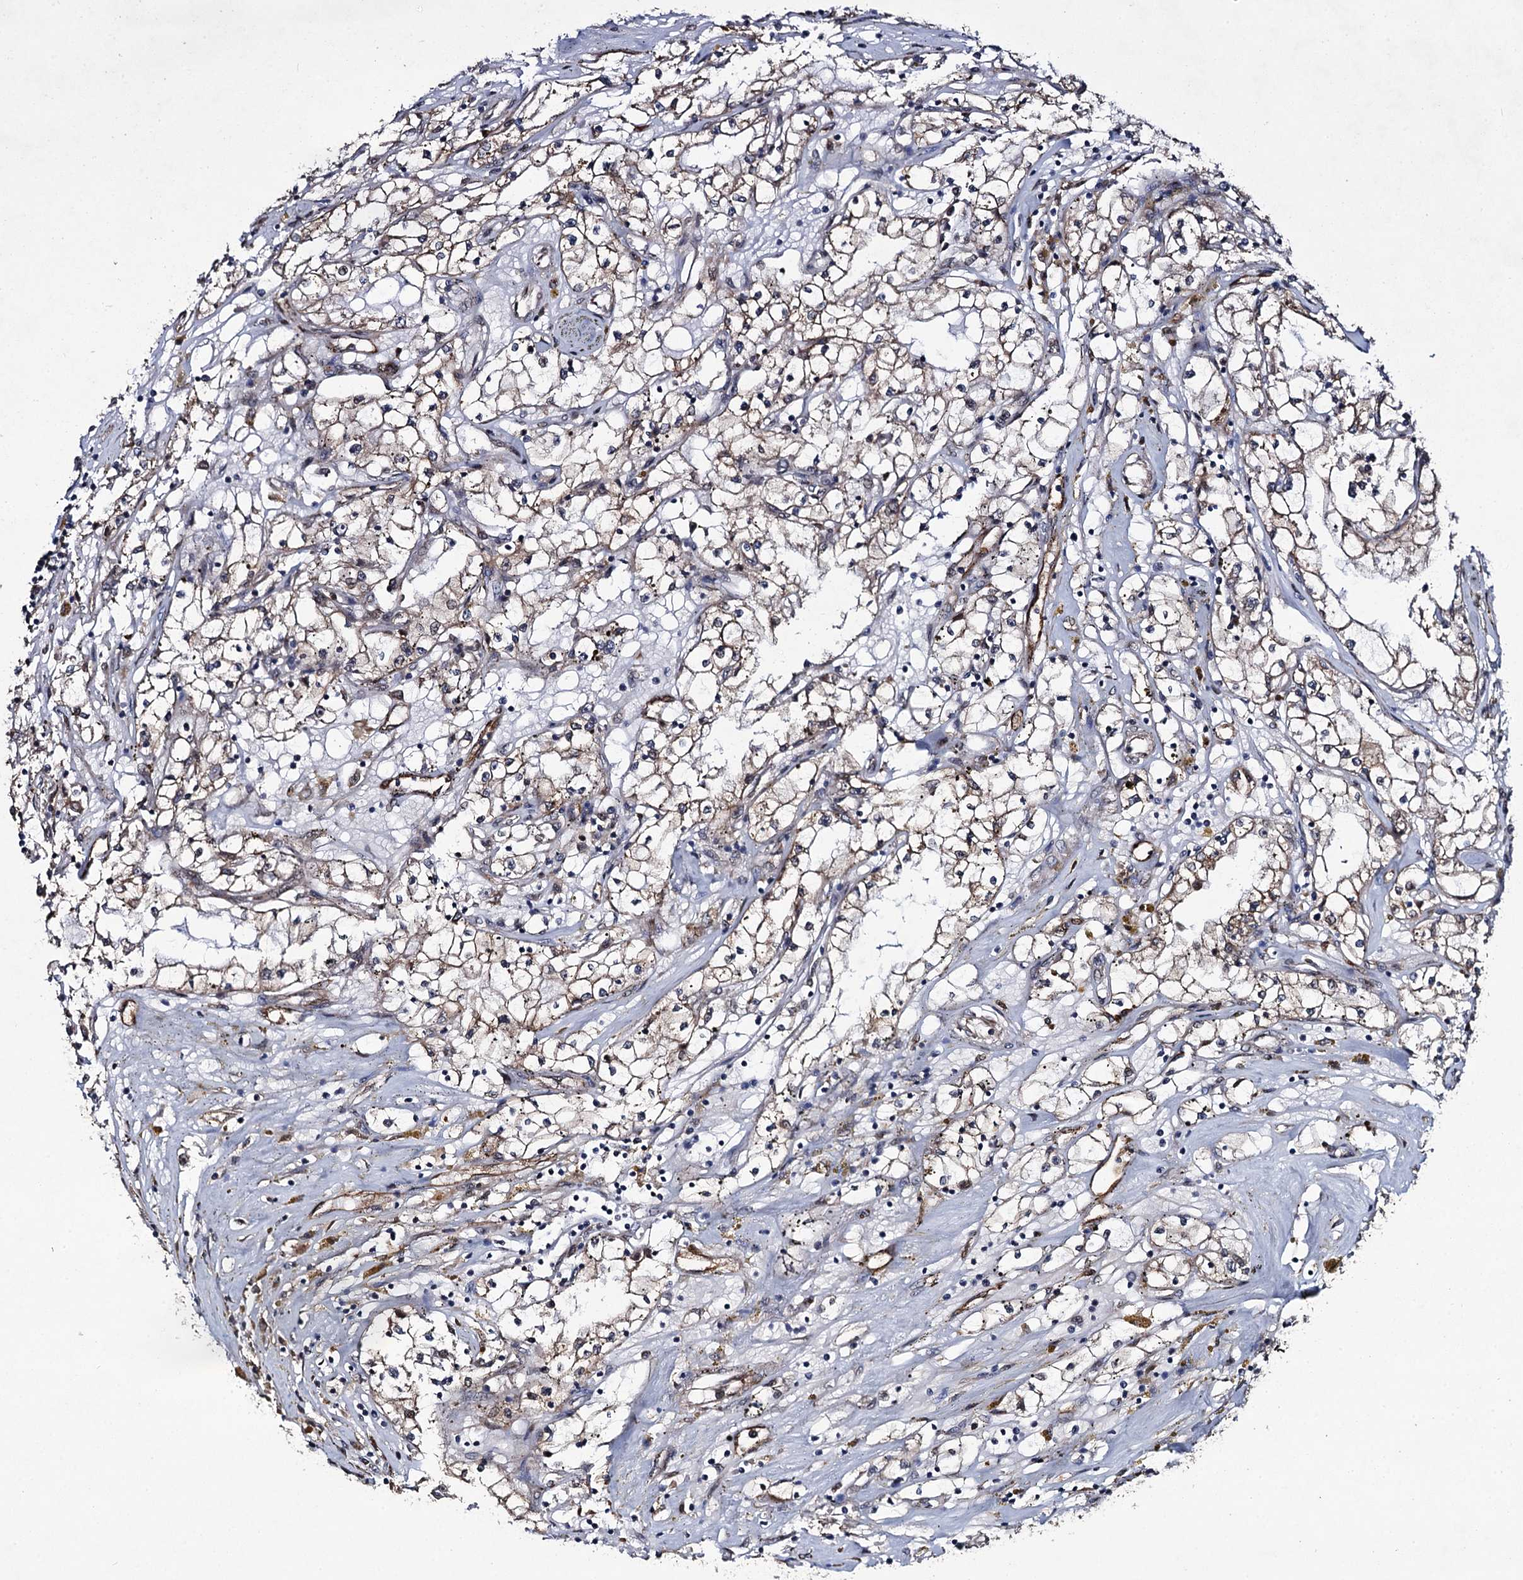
{"staining": {"intensity": "moderate", "quantity": "<25%", "location": "cytoplasmic/membranous"}, "tissue": "renal cancer", "cell_type": "Tumor cells", "image_type": "cancer", "snomed": [{"axis": "morphology", "description": "Adenocarcinoma, NOS"}, {"axis": "topography", "description": "Kidney"}], "caption": "Brown immunohistochemical staining in human renal cancer displays moderate cytoplasmic/membranous expression in approximately <25% of tumor cells.", "gene": "EVX2", "patient": {"sex": "male", "age": 56}}